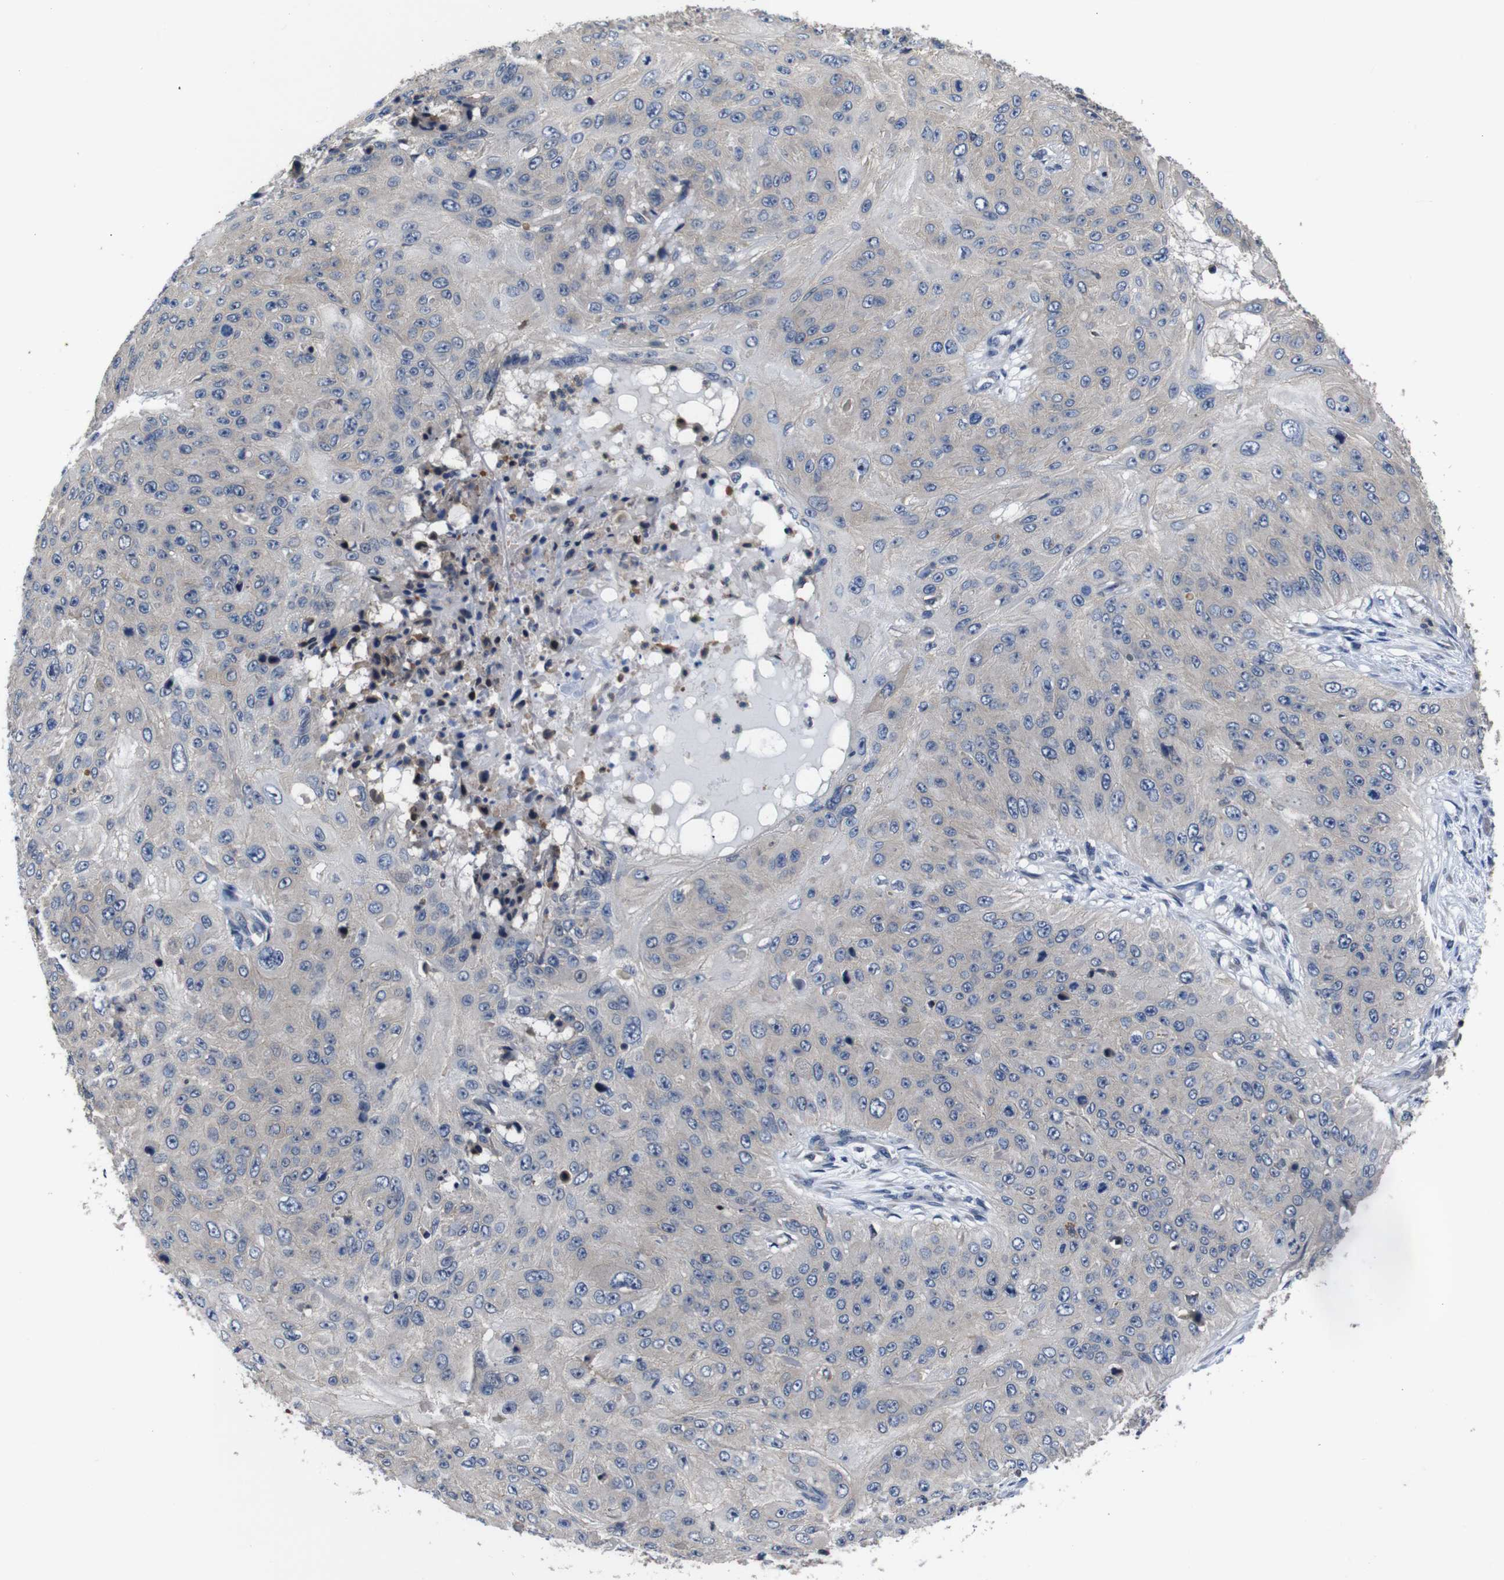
{"staining": {"intensity": "weak", "quantity": "<25%", "location": "cytoplasmic/membranous"}, "tissue": "skin cancer", "cell_type": "Tumor cells", "image_type": "cancer", "snomed": [{"axis": "morphology", "description": "Squamous cell carcinoma, NOS"}, {"axis": "topography", "description": "Skin"}], "caption": "High magnification brightfield microscopy of skin cancer stained with DAB (3,3'-diaminobenzidine) (brown) and counterstained with hematoxylin (blue): tumor cells show no significant positivity. (DAB immunohistochemistry with hematoxylin counter stain).", "gene": "BRWD3", "patient": {"sex": "female", "age": 80}}